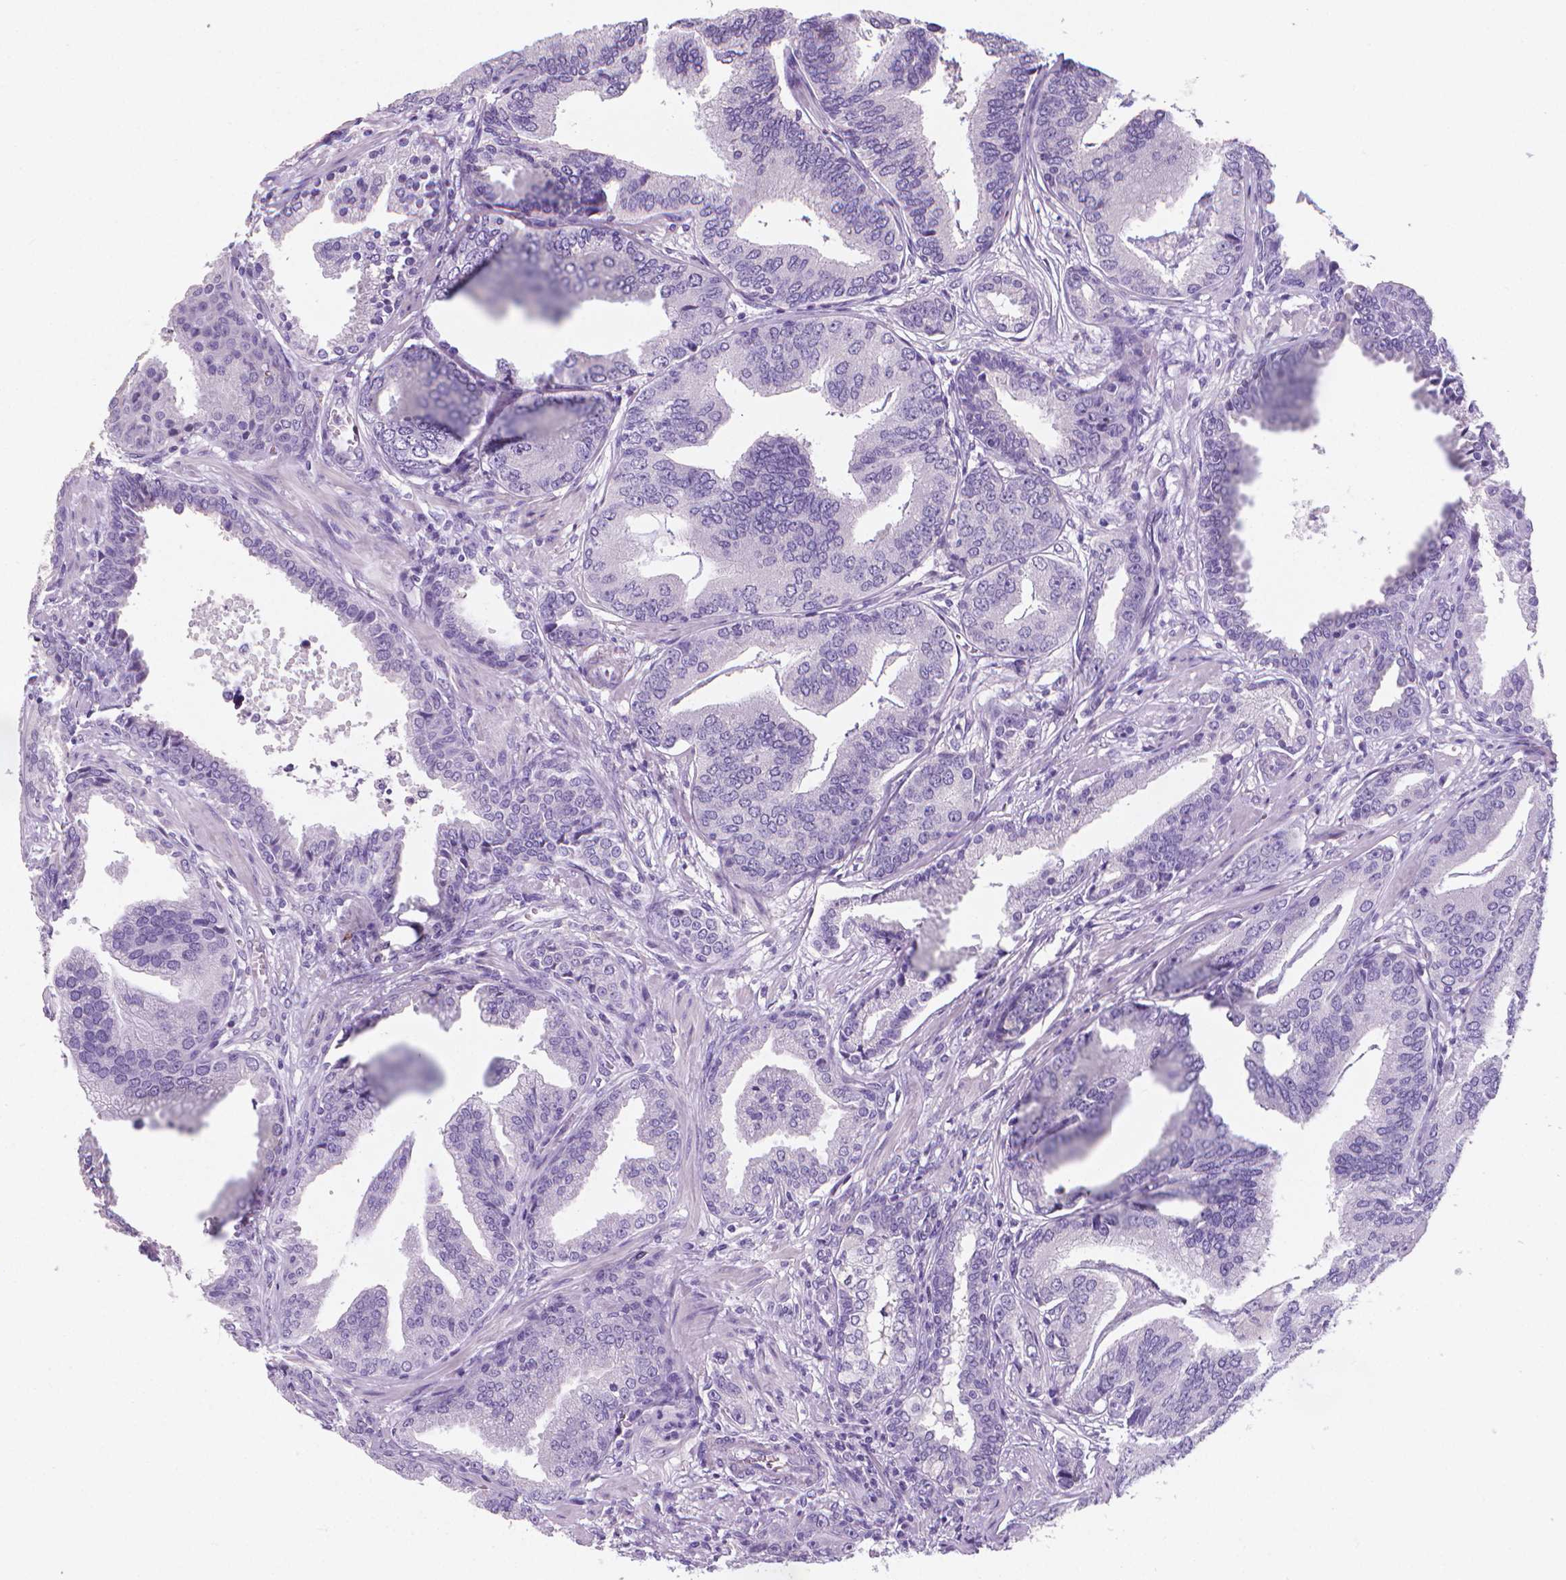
{"staining": {"intensity": "negative", "quantity": "none", "location": "none"}, "tissue": "prostate cancer", "cell_type": "Tumor cells", "image_type": "cancer", "snomed": [{"axis": "morphology", "description": "Adenocarcinoma, NOS"}, {"axis": "topography", "description": "Prostate"}], "caption": "Protein analysis of adenocarcinoma (prostate) displays no significant expression in tumor cells.", "gene": "XPNPEP2", "patient": {"sex": "male", "age": 64}}